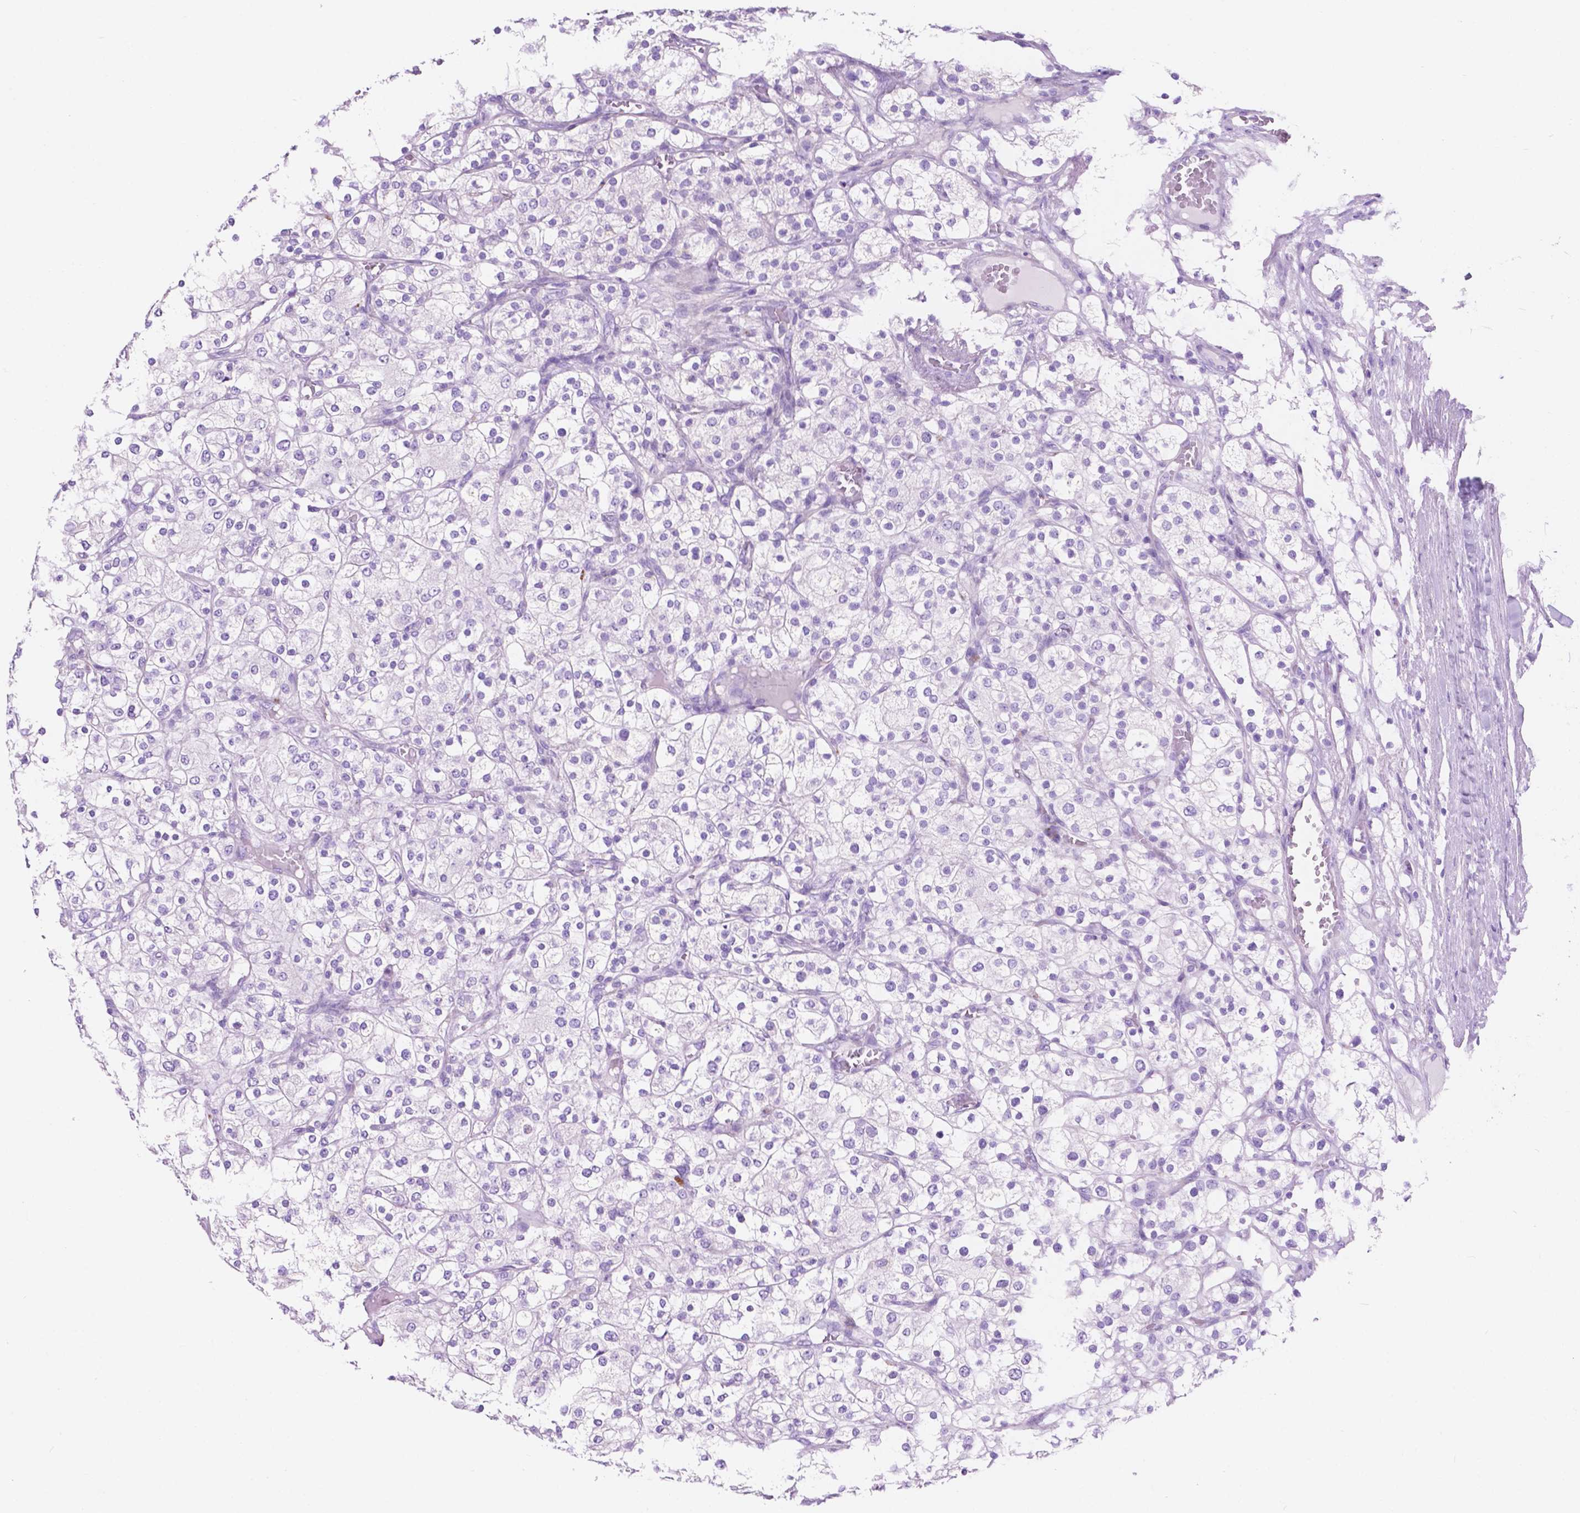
{"staining": {"intensity": "negative", "quantity": "none", "location": "none"}, "tissue": "renal cancer", "cell_type": "Tumor cells", "image_type": "cancer", "snomed": [{"axis": "morphology", "description": "Adenocarcinoma, NOS"}, {"axis": "topography", "description": "Kidney"}], "caption": "Renal adenocarcinoma was stained to show a protein in brown. There is no significant staining in tumor cells.", "gene": "IGFN1", "patient": {"sex": "male", "age": 80}}